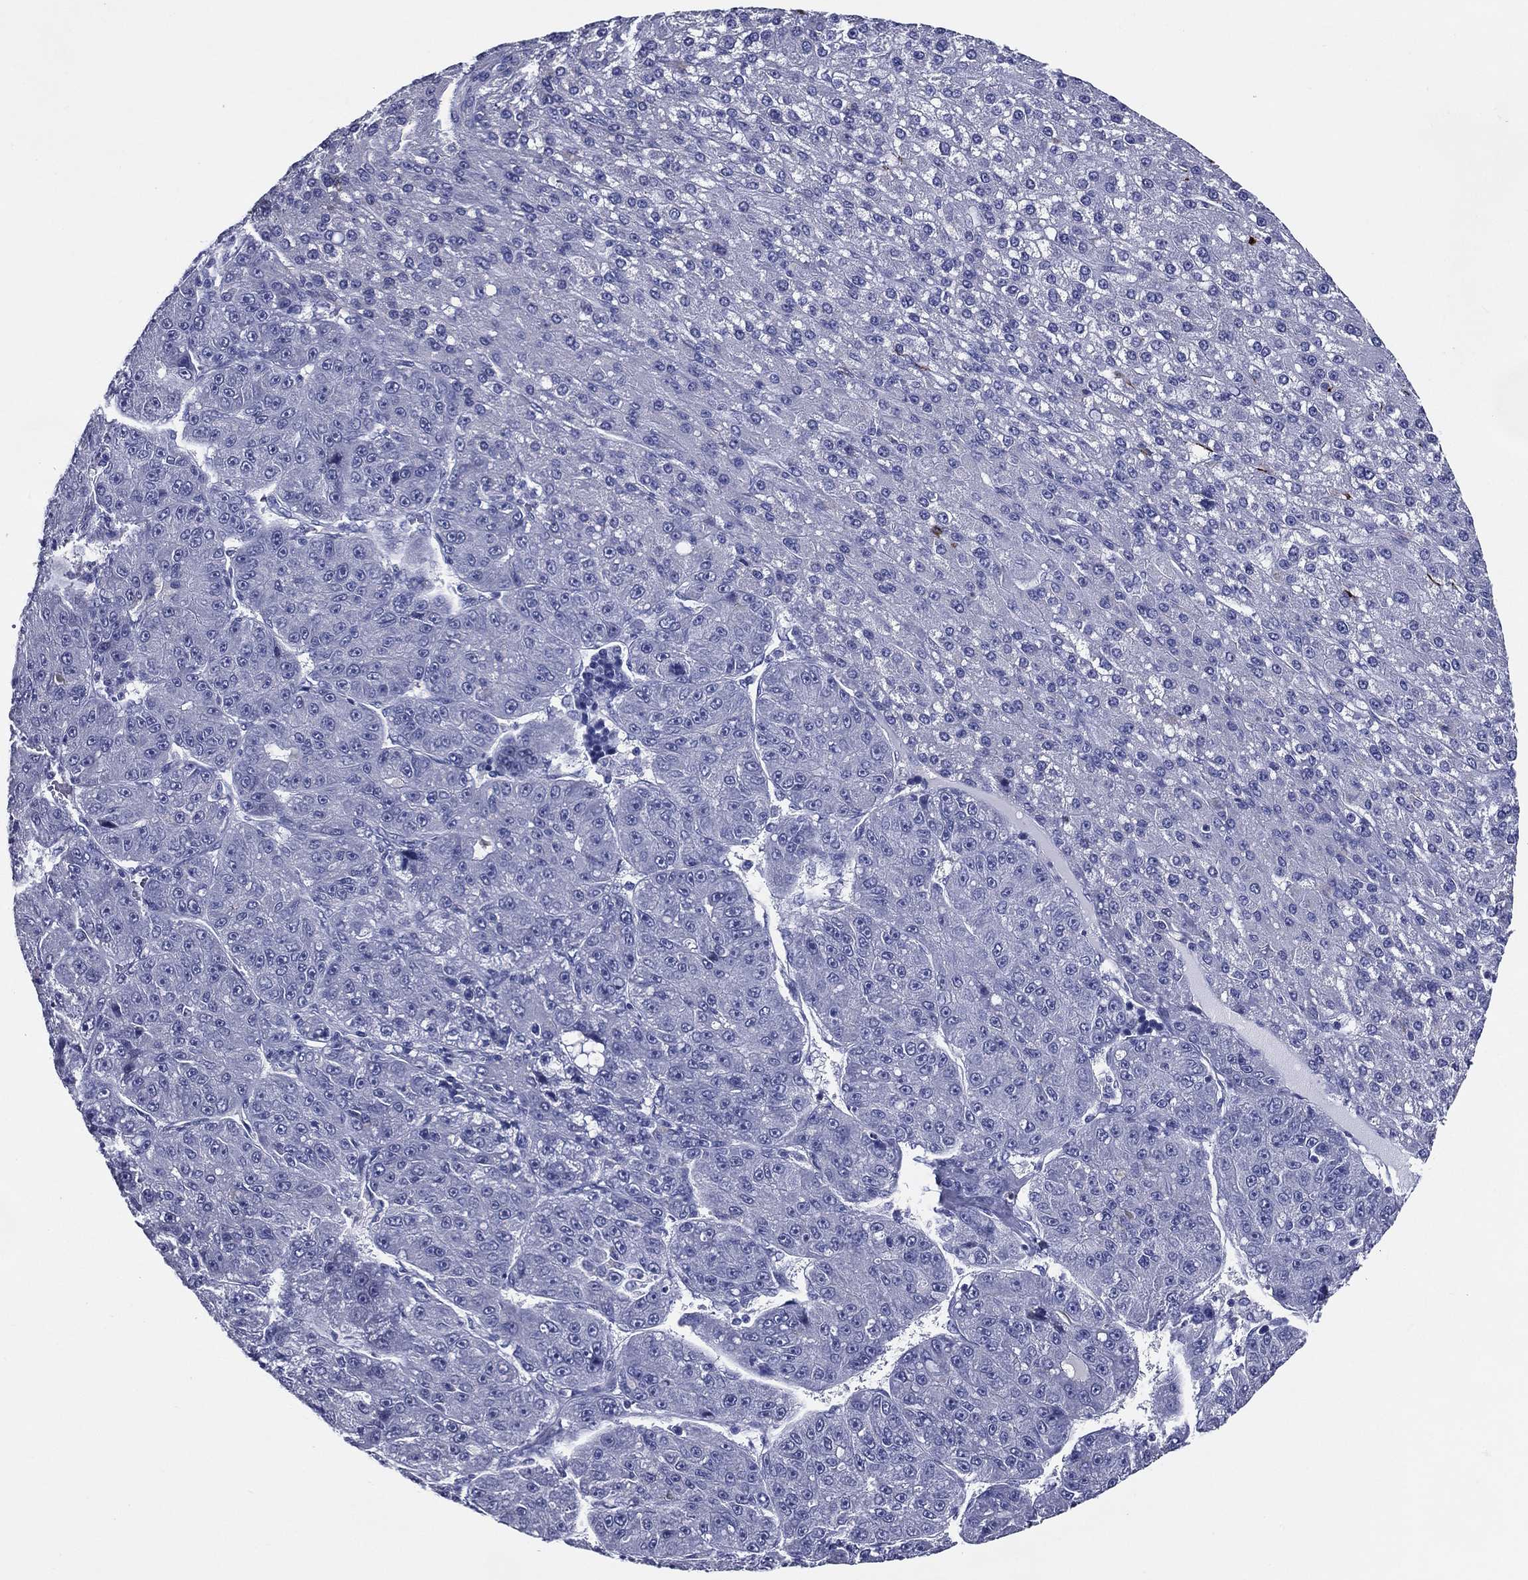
{"staining": {"intensity": "negative", "quantity": "none", "location": "none"}, "tissue": "liver cancer", "cell_type": "Tumor cells", "image_type": "cancer", "snomed": [{"axis": "morphology", "description": "Carcinoma, Hepatocellular, NOS"}, {"axis": "topography", "description": "Liver"}], "caption": "A micrograph of liver hepatocellular carcinoma stained for a protein displays no brown staining in tumor cells.", "gene": "ACE2", "patient": {"sex": "male", "age": 67}}